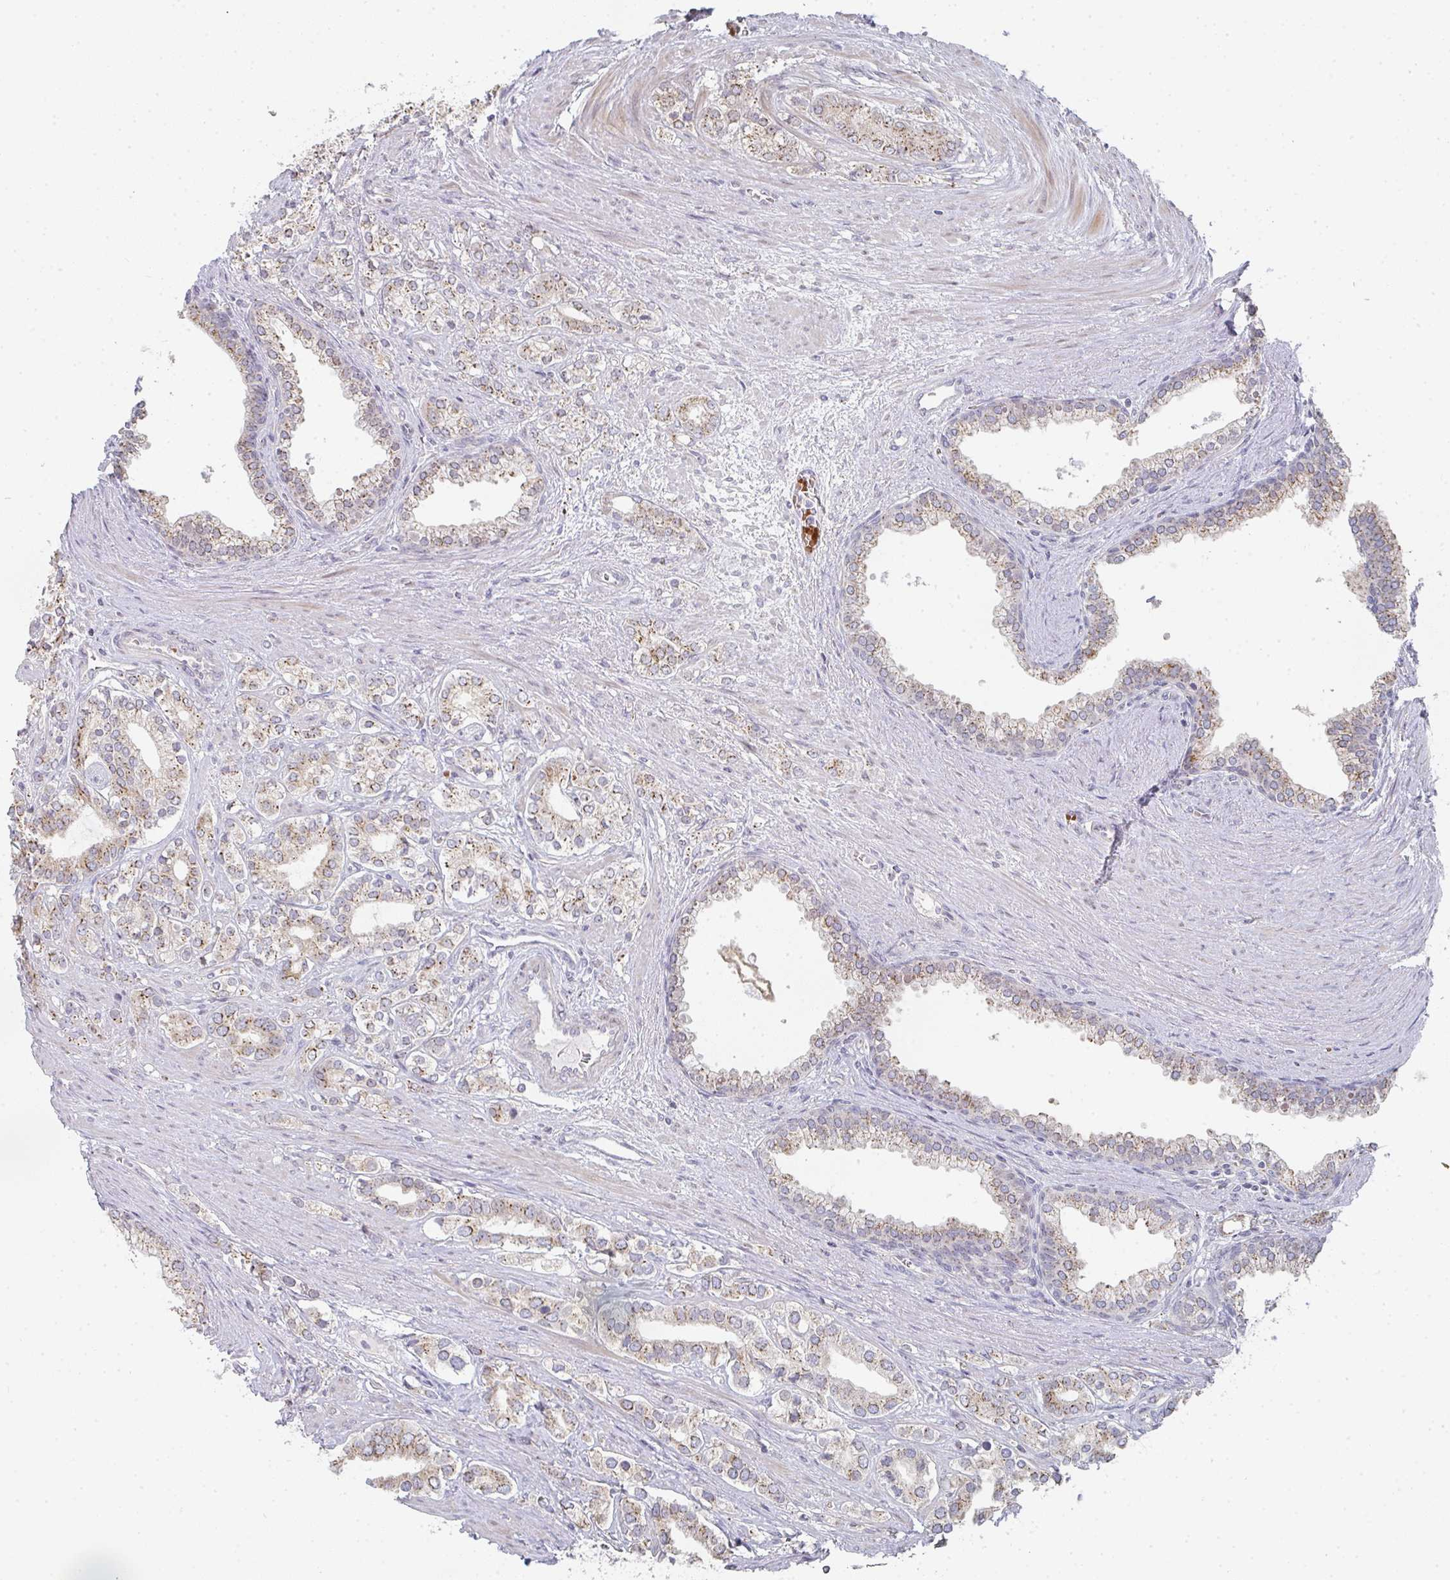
{"staining": {"intensity": "moderate", "quantity": ">75%", "location": "cytoplasmic/membranous"}, "tissue": "prostate cancer", "cell_type": "Tumor cells", "image_type": "cancer", "snomed": [{"axis": "morphology", "description": "Adenocarcinoma, High grade"}, {"axis": "topography", "description": "Prostate"}], "caption": "Protein staining of prostate cancer (high-grade adenocarcinoma) tissue shows moderate cytoplasmic/membranous positivity in about >75% of tumor cells.", "gene": "ZNF526", "patient": {"sex": "male", "age": 58}}